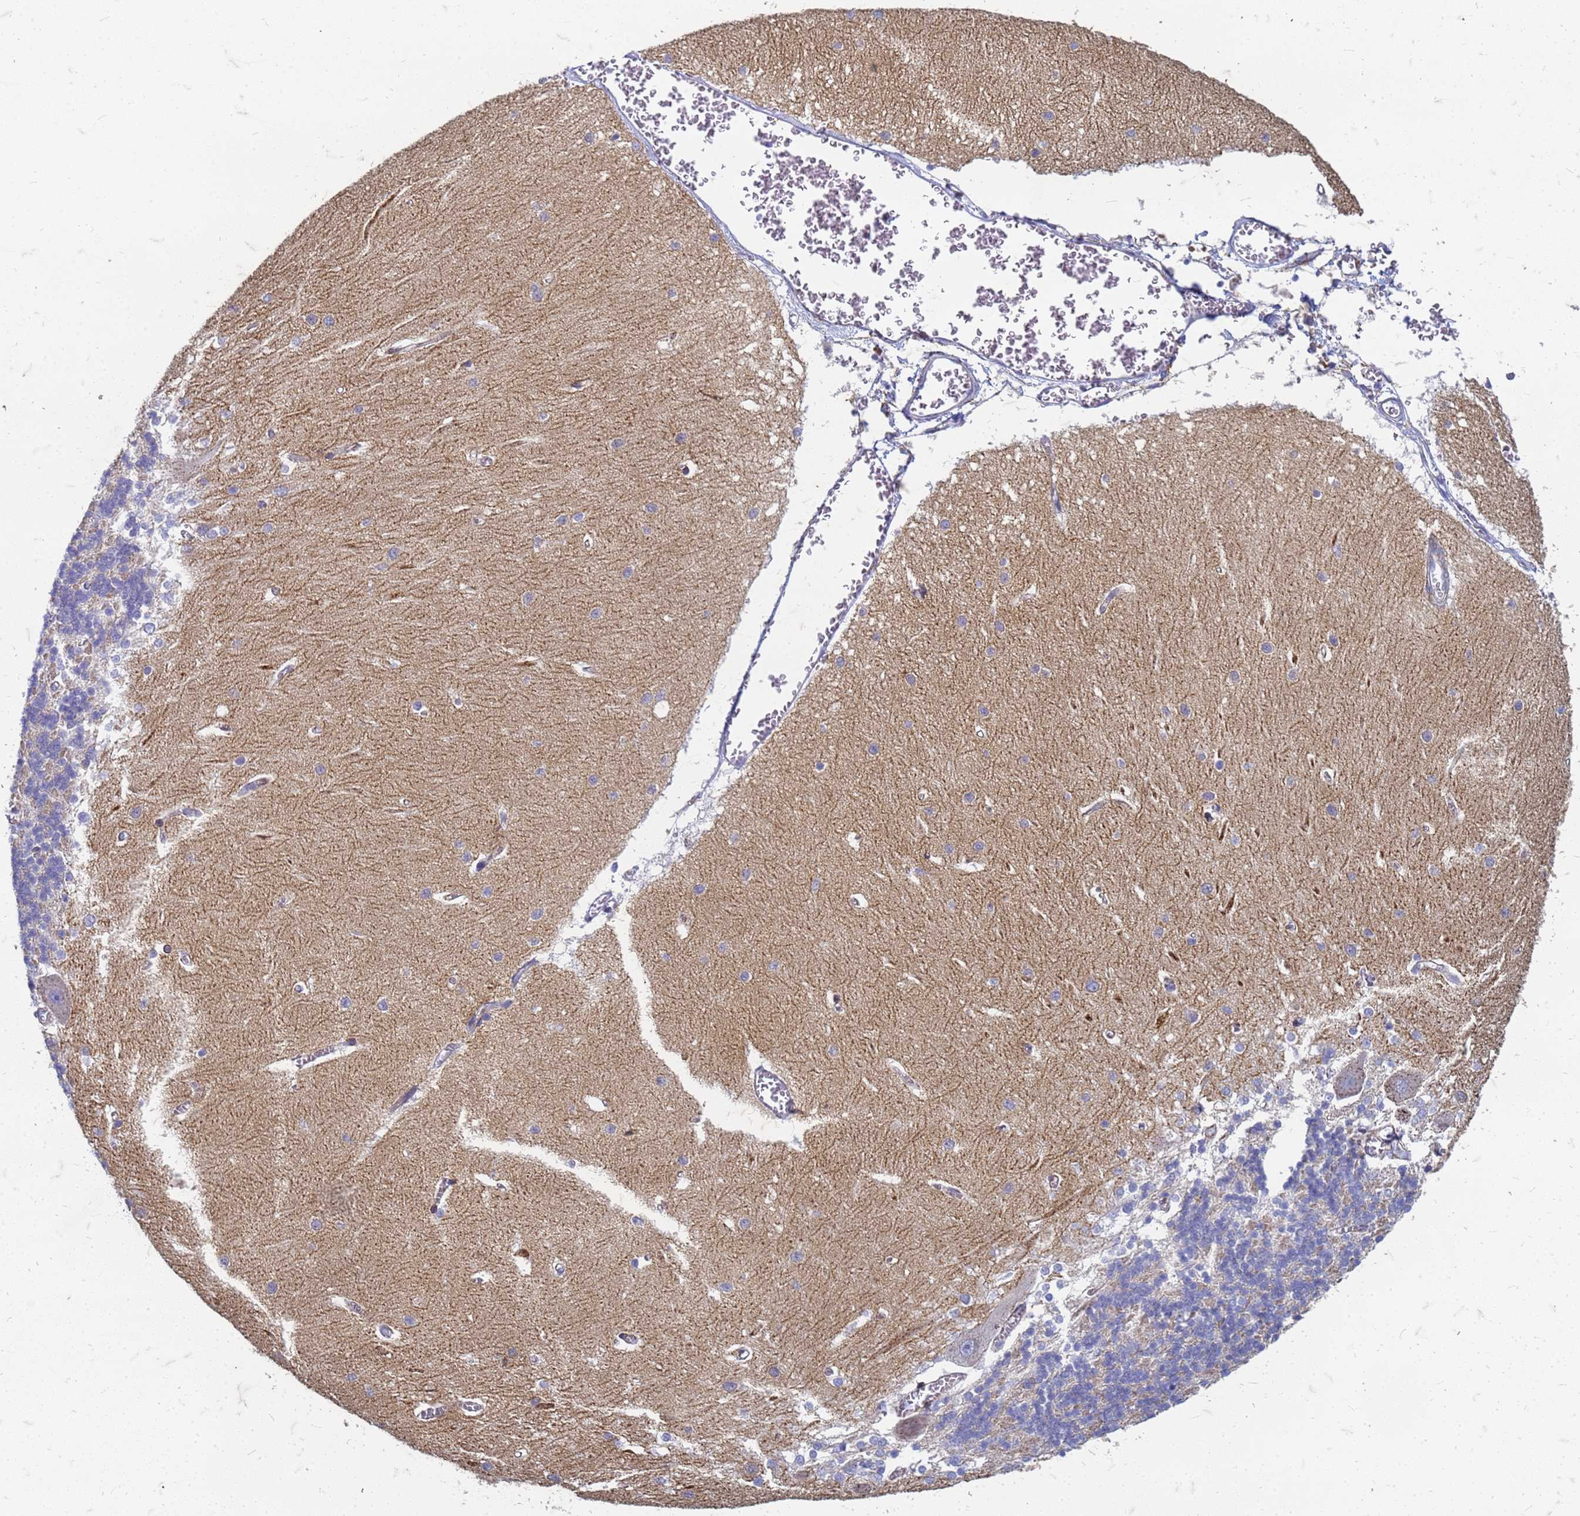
{"staining": {"intensity": "negative", "quantity": "none", "location": "none"}, "tissue": "cerebellum", "cell_type": "Cells in granular layer", "image_type": "normal", "snomed": [{"axis": "morphology", "description": "Normal tissue, NOS"}, {"axis": "topography", "description": "Cerebellum"}], "caption": "An immunohistochemistry (IHC) image of unremarkable cerebellum is shown. There is no staining in cells in granular layer of cerebellum.", "gene": "TRIM64B", "patient": {"sex": "male", "age": 37}}